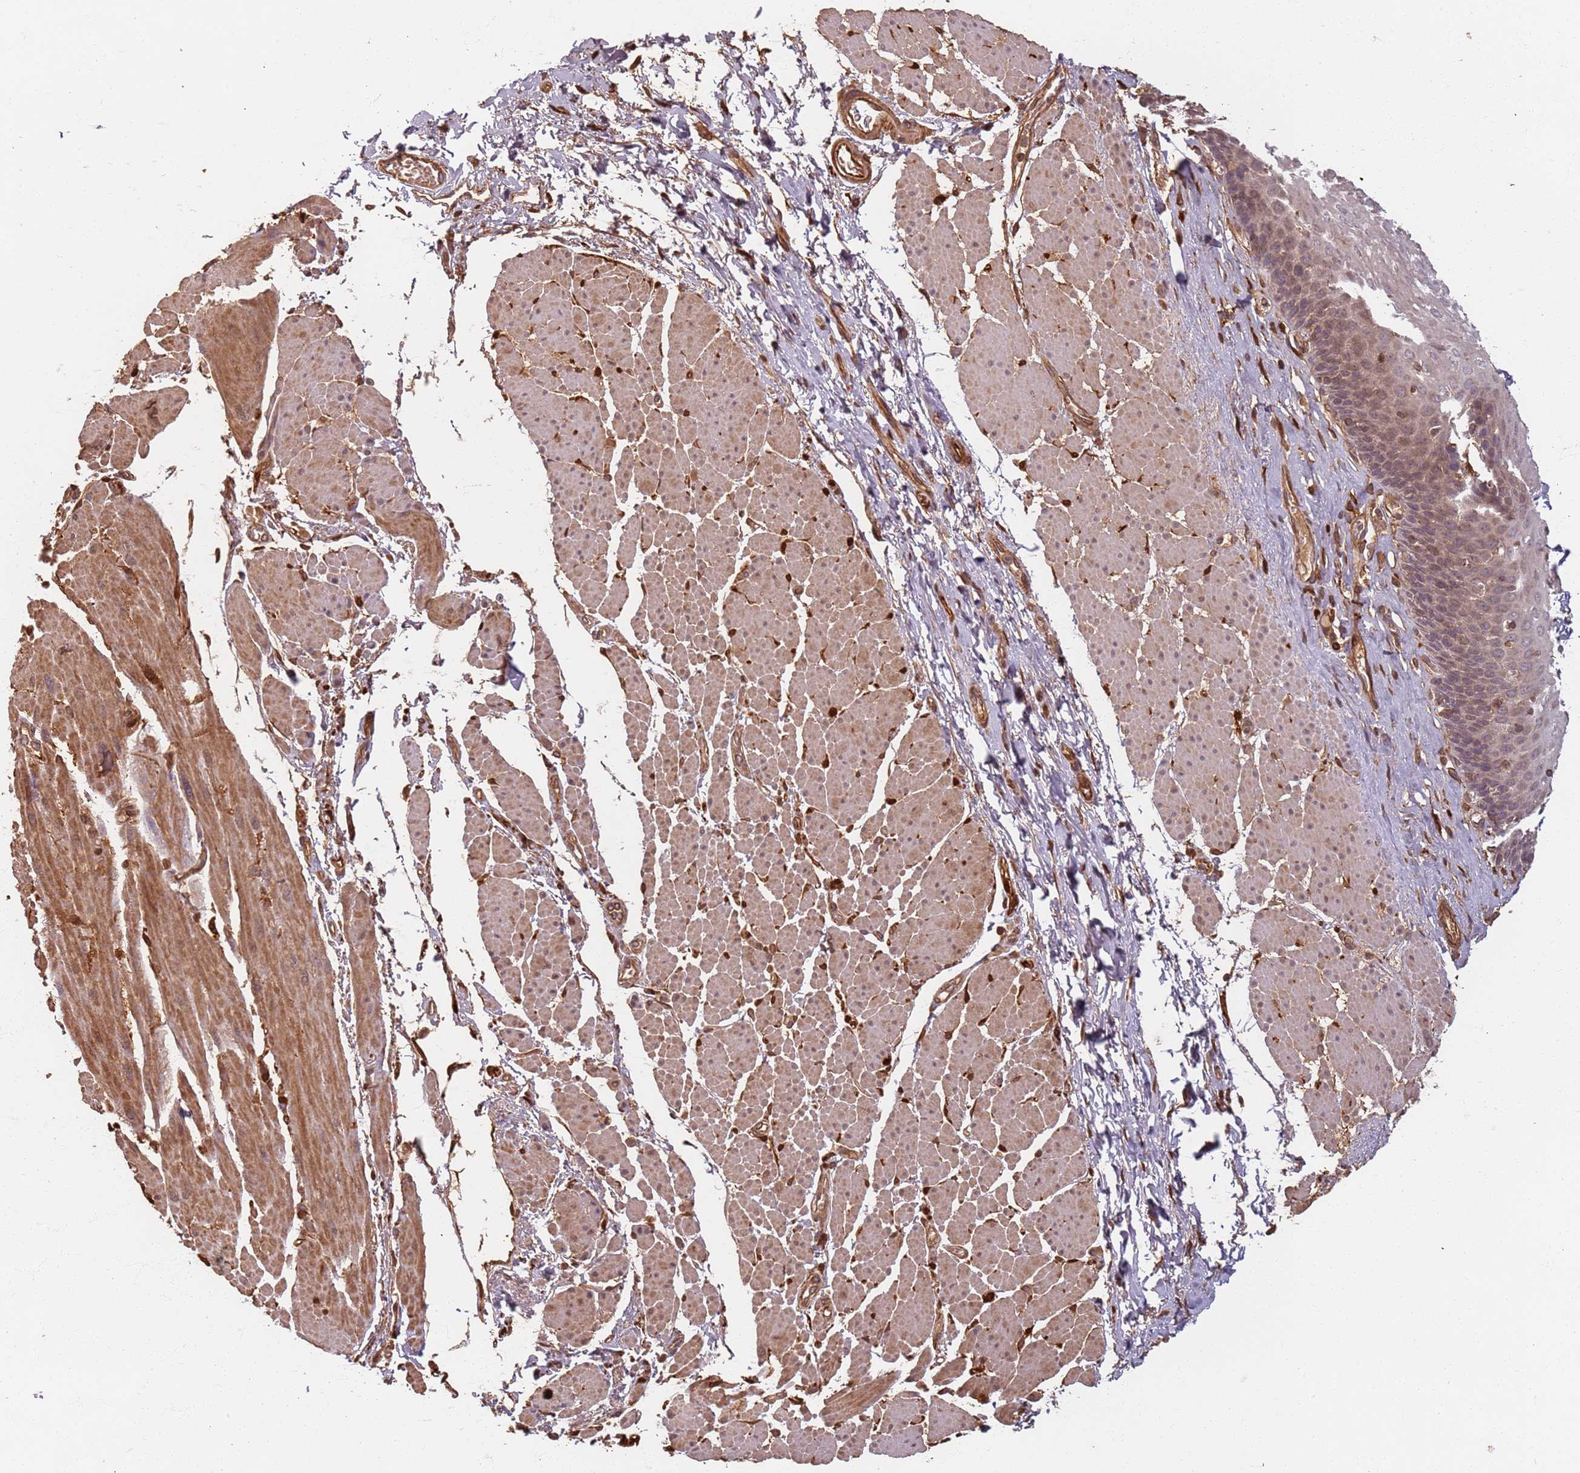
{"staining": {"intensity": "weak", "quantity": "25%-75%", "location": "cytoplasmic/membranous"}, "tissue": "esophagus", "cell_type": "Squamous epithelial cells", "image_type": "normal", "snomed": [{"axis": "morphology", "description": "Normal tissue, NOS"}, {"axis": "topography", "description": "Esophagus"}], "caption": "Esophagus stained with DAB (3,3'-diaminobenzidine) immunohistochemistry (IHC) shows low levels of weak cytoplasmic/membranous positivity in approximately 25%-75% of squamous epithelial cells.", "gene": "SDCCAG8", "patient": {"sex": "female", "age": 66}}